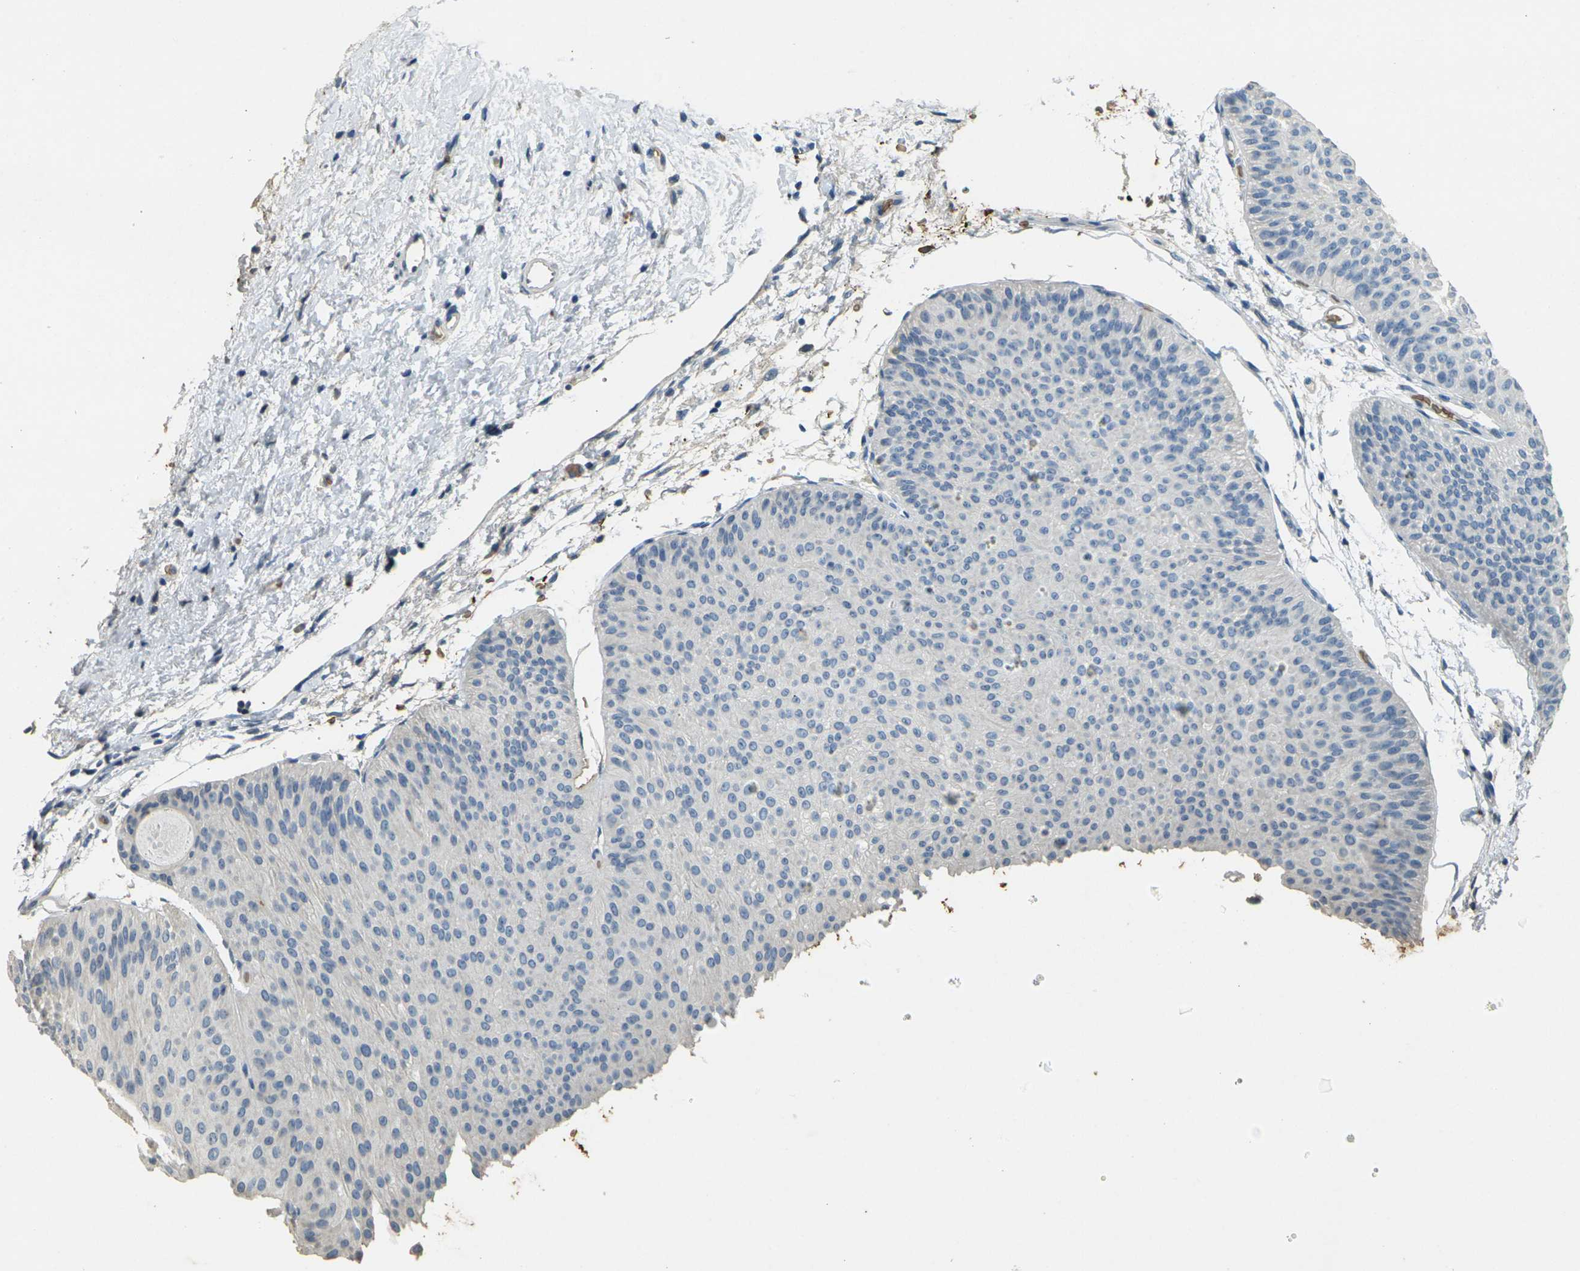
{"staining": {"intensity": "negative", "quantity": "none", "location": "none"}, "tissue": "urothelial cancer", "cell_type": "Tumor cells", "image_type": "cancer", "snomed": [{"axis": "morphology", "description": "Urothelial carcinoma, Low grade"}, {"axis": "topography", "description": "Urinary bladder"}], "caption": "IHC of human urothelial cancer shows no expression in tumor cells.", "gene": "HBB", "patient": {"sex": "female", "age": 60}}